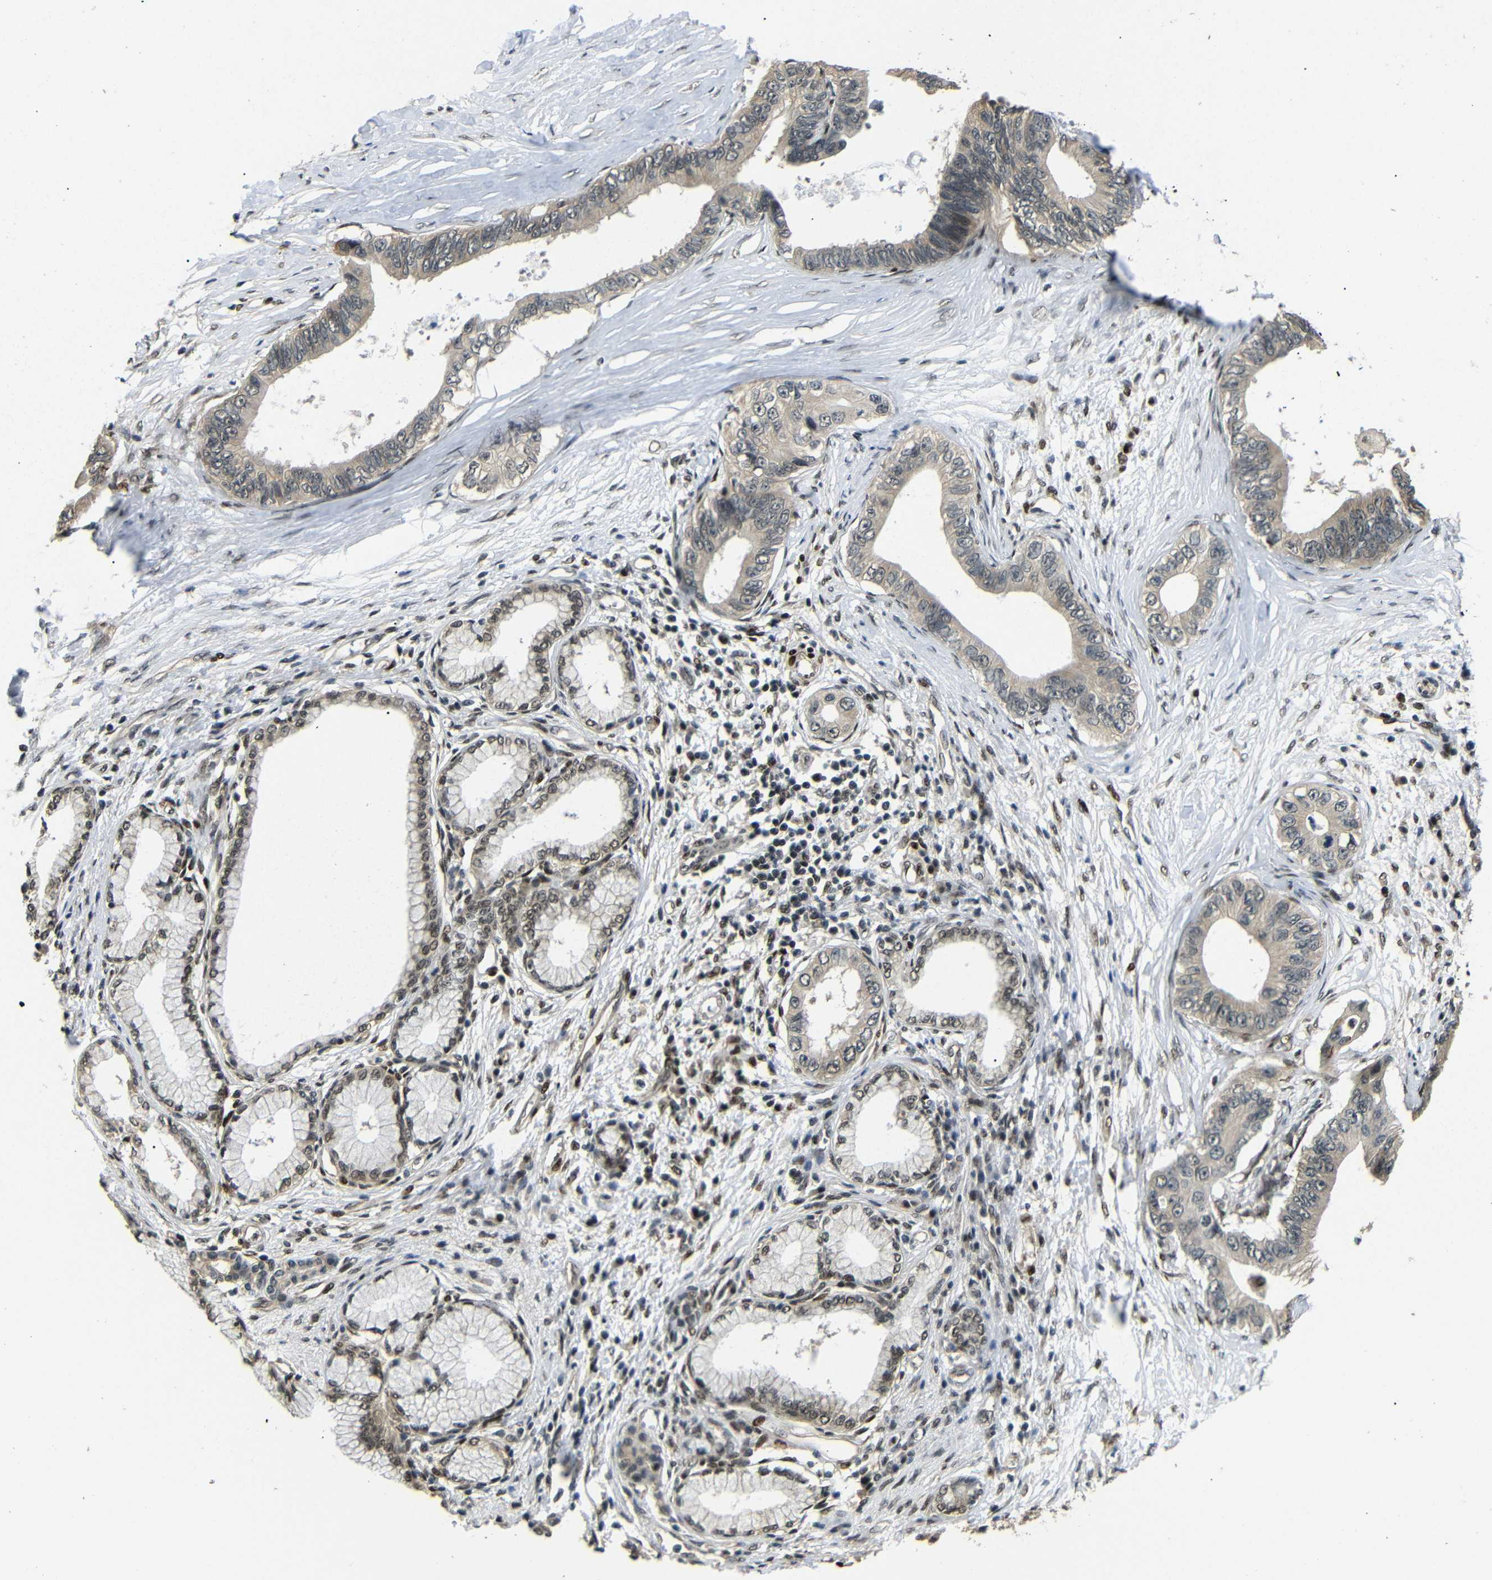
{"staining": {"intensity": "weak", "quantity": ">75%", "location": "cytoplasmic/membranous,nuclear"}, "tissue": "pancreatic cancer", "cell_type": "Tumor cells", "image_type": "cancer", "snomed": [{"axis": "morphology", "description": "Adenocarcinoma, NOS"}, {"axis": "topography", "description": "Pancreas"}], "caption": "Adenocarcinoma (pancreatic) stained with immunohistochemistry (IHC) displays weak cytoplasmic/membranous and nuclear staining in about >75% of tumor cells.", "gene": "TBX2", "patient": {"sex": "male", "age": 77}}